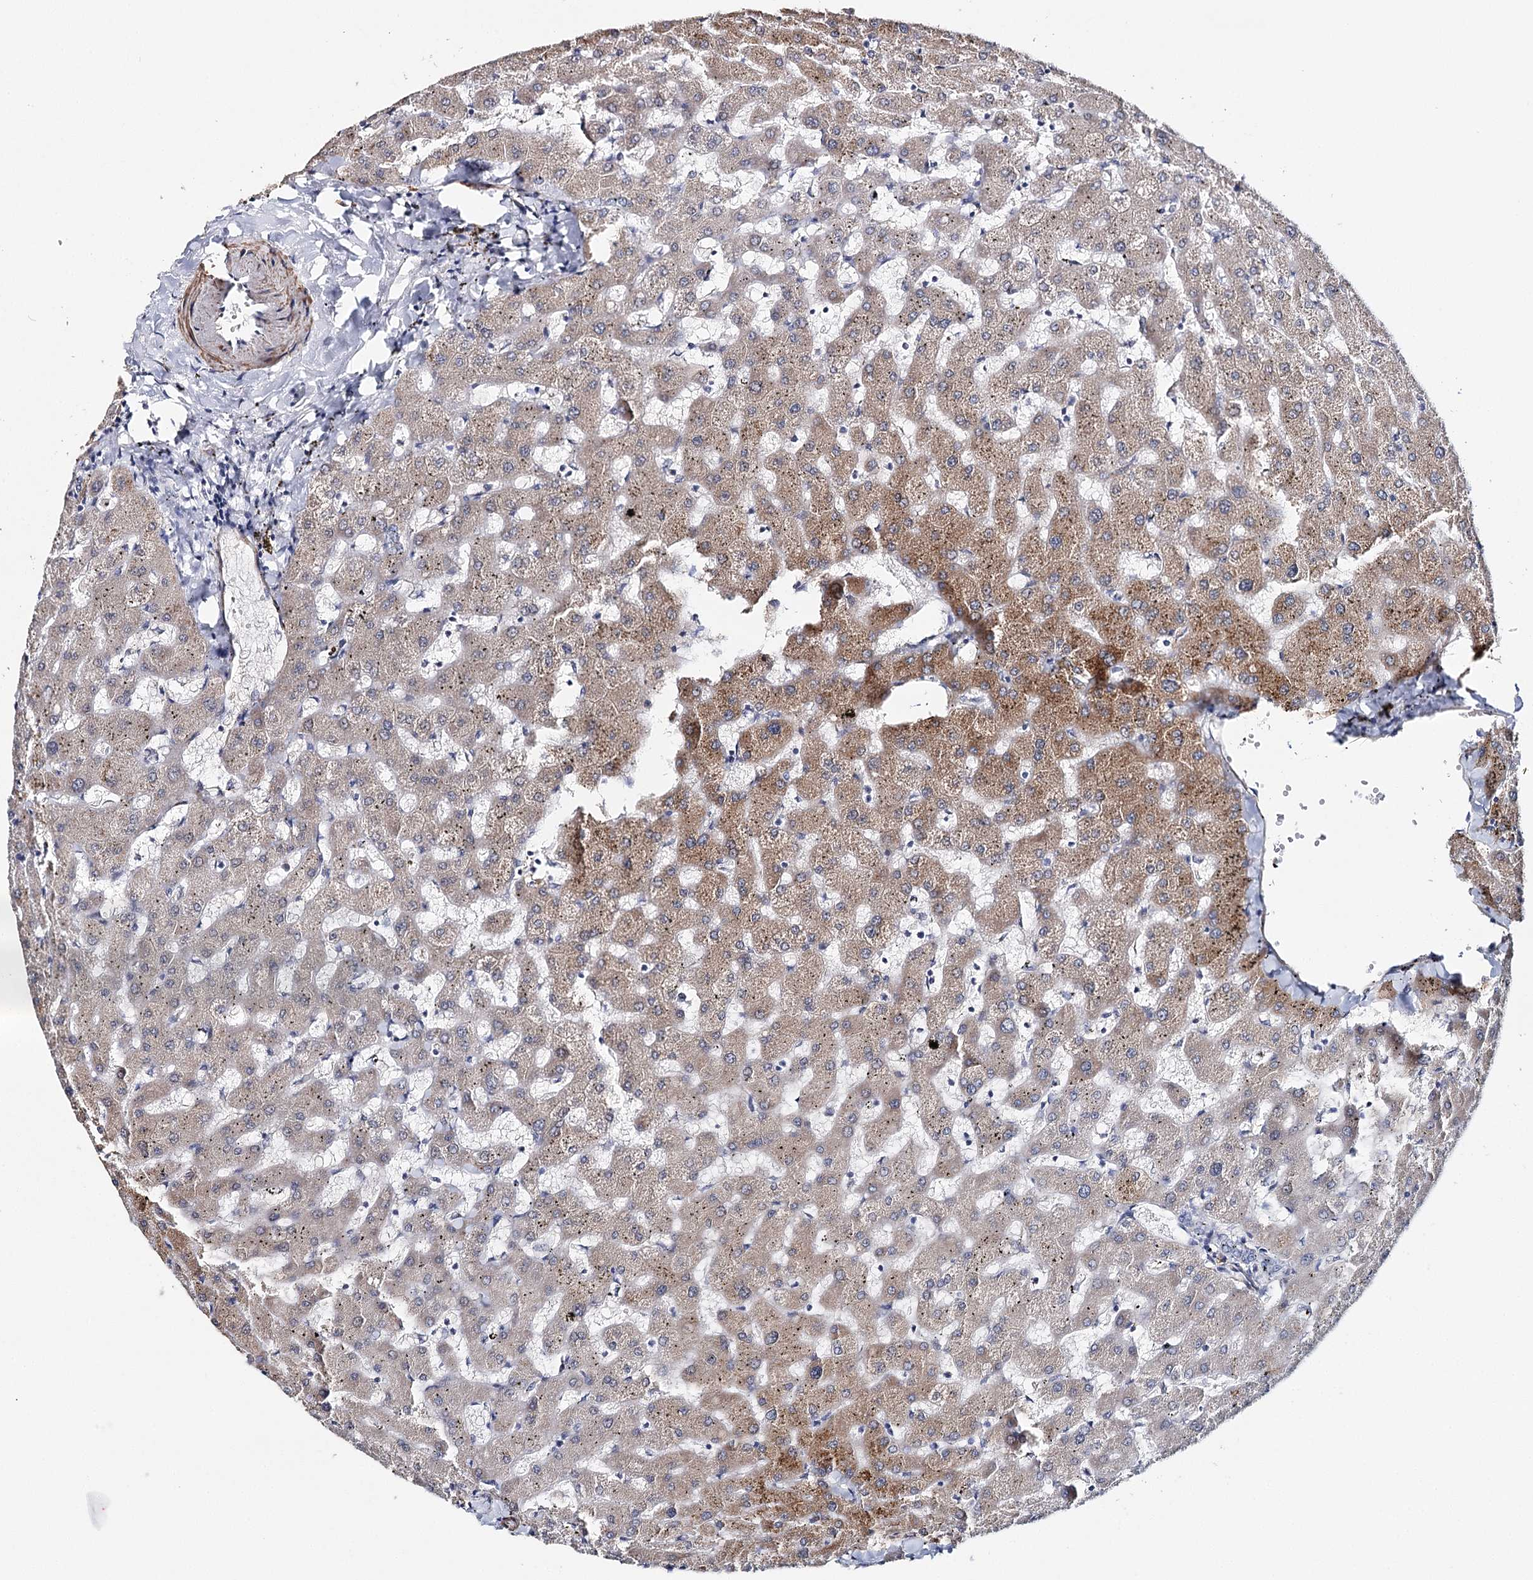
{"staining": {"intensity": "negative", "quantity": "none", "location": "none"}, "tissue": "liver", "cell_type": "Cholangiocytes", "image_type": "normal", "snomed": [{"axis": "morphology", "description": "Normal tissue, NOS"}, {"axis": "topography", "description": "Liver"}], "caption": "DAB immunohistochemical staining of unremarkable liver demonstrates no significant staining in cholangiocytes. (Stains: DAB immunohistochemistry (IHC) with hematoxylin counter stain, Microscopy: brightfield microscopy at high magnification).", "gene": "CFAP46", "patient": {"sex": "female", "age": 63}}